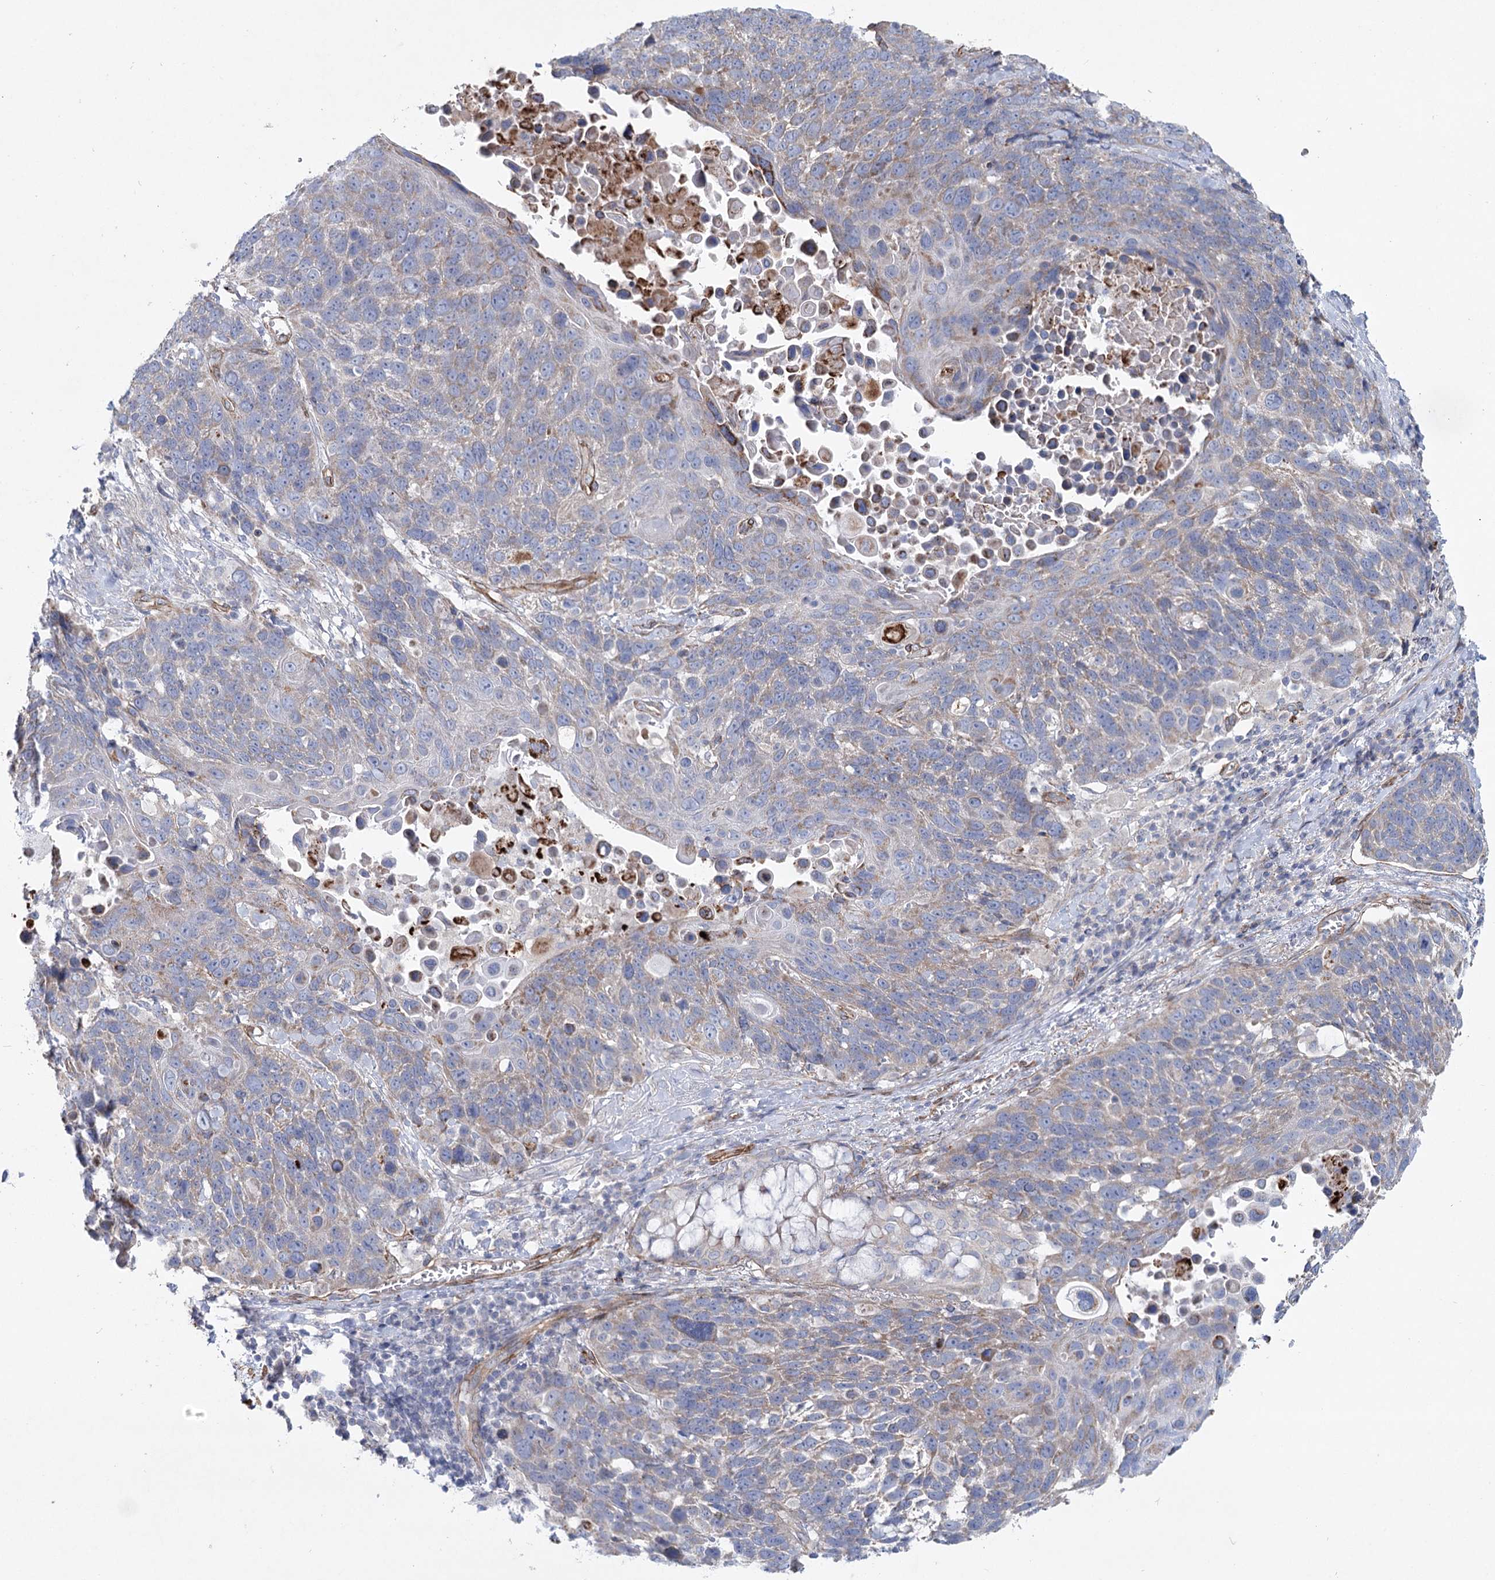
{"staining": {"intensity": "weak", "quantity": "<25%", "location": "cytoplasmic/membranous"}, "tissue": "lung cancer", "cell_type": "Tumor cells", "image_type": "cancer", "snomed": [{"axis": "morphology", "description": "Squamous cell carcinoma, NOS"}, {"axis": "topography", "description": "Lung"}], "caption": "Protein analysis of lung squamous cell carcinoma reveals no significant positivity in tumor cells.", "gene": "TMEM164", "patient": {"sex": "male", "age": 66}}